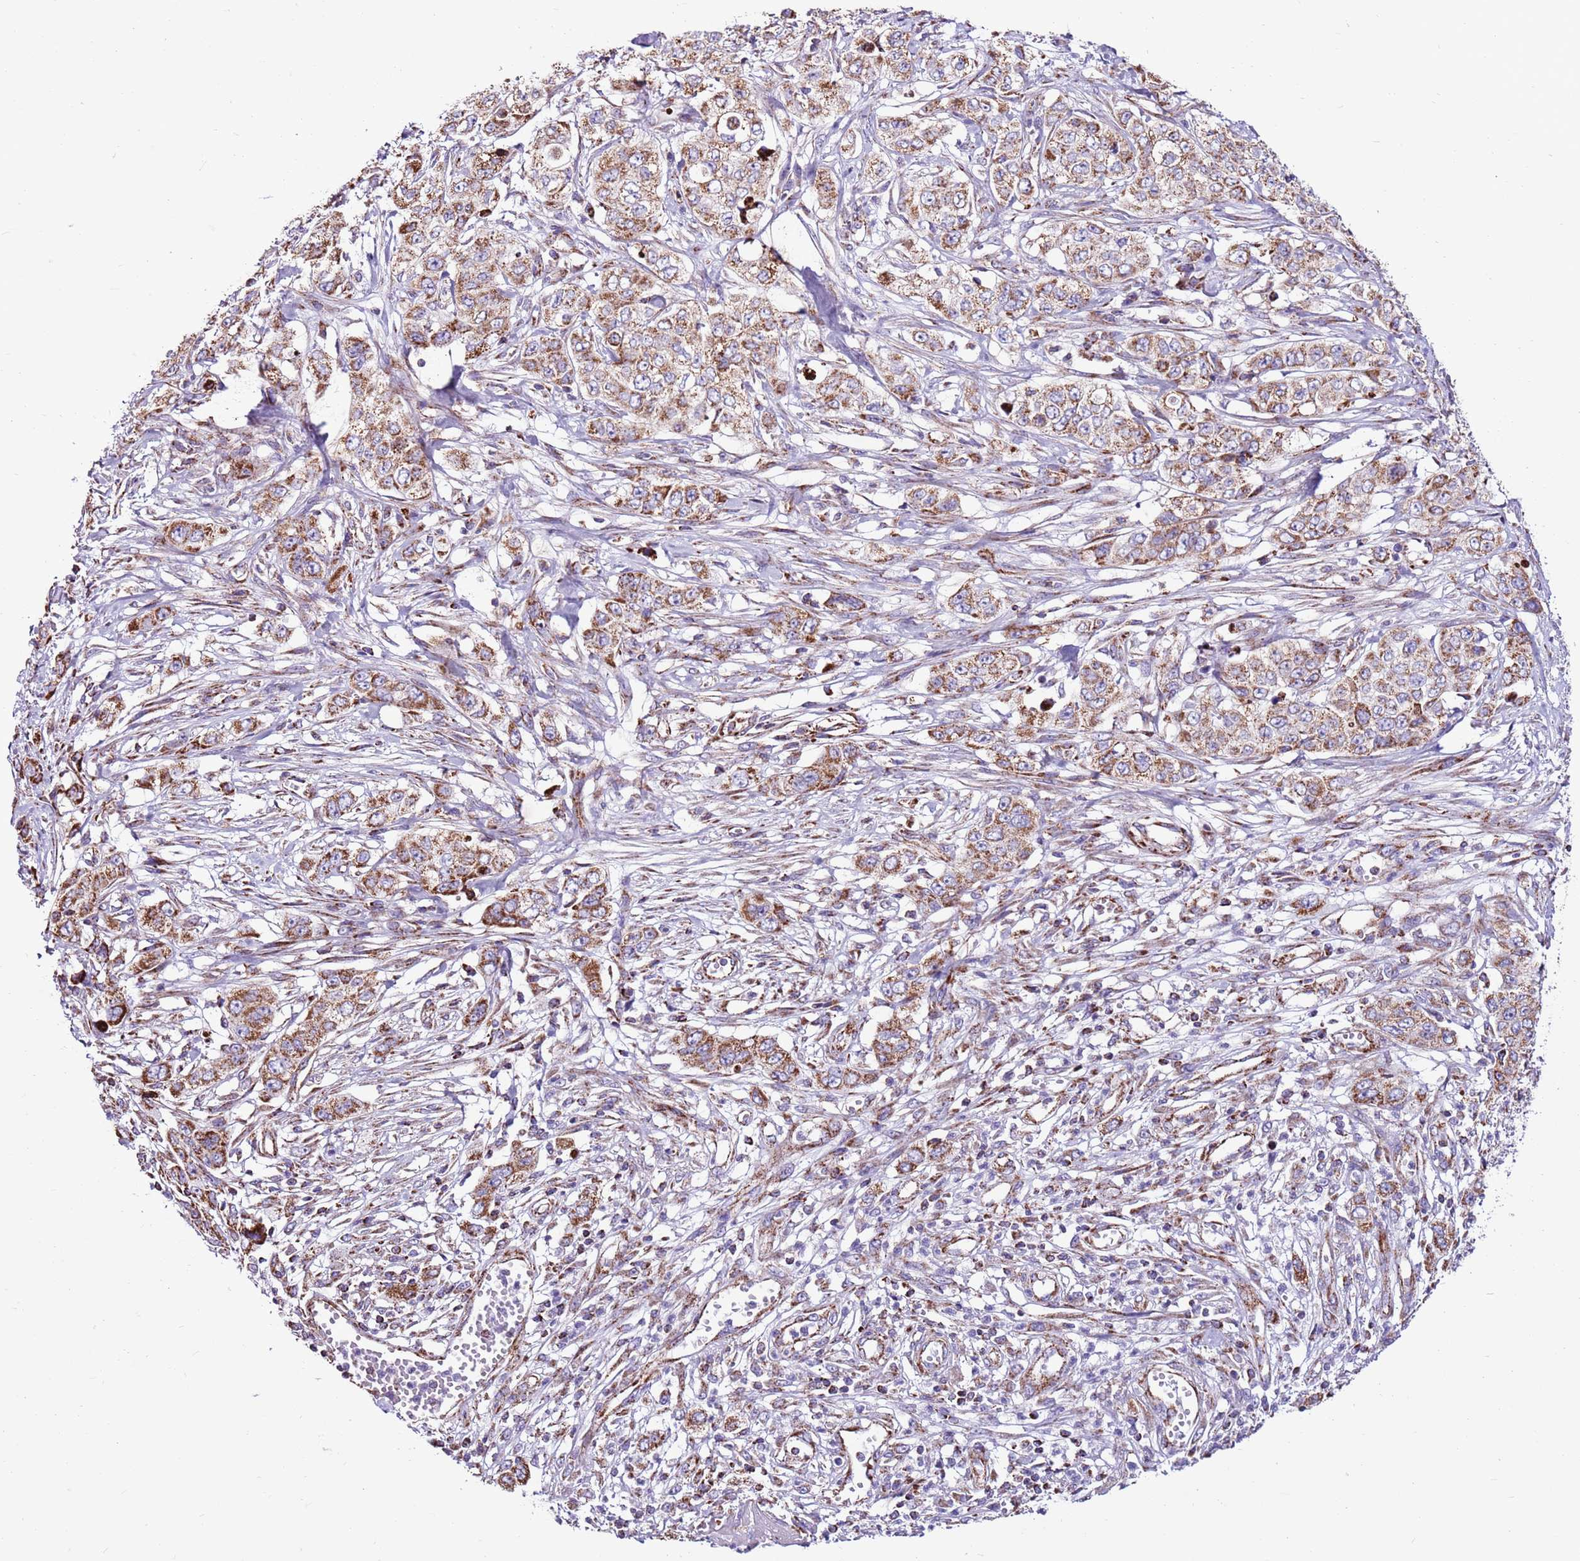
{"staining": {"intensity": "moderate", "quantity": ">75%", "location": "cytoplasmic/membranous"}, "tissue": "stomach cancer", "cell_type": "Tumor cells", "image_type": "cancer", "snomed": [{"axis": "morphology", "description": "Adenocarcinoma, NOS"}, {"axis": "topography", "description": "Stomach, upper"}], "caption": "The photomicrograph exhibits staining of stomach adenocarcinoma, revealing moderate cytoplasmic/membranous protein staining (brown color) within tumor cells.", "gene": "HECTD4", "patient": {"sex": "male", "age": 62}}